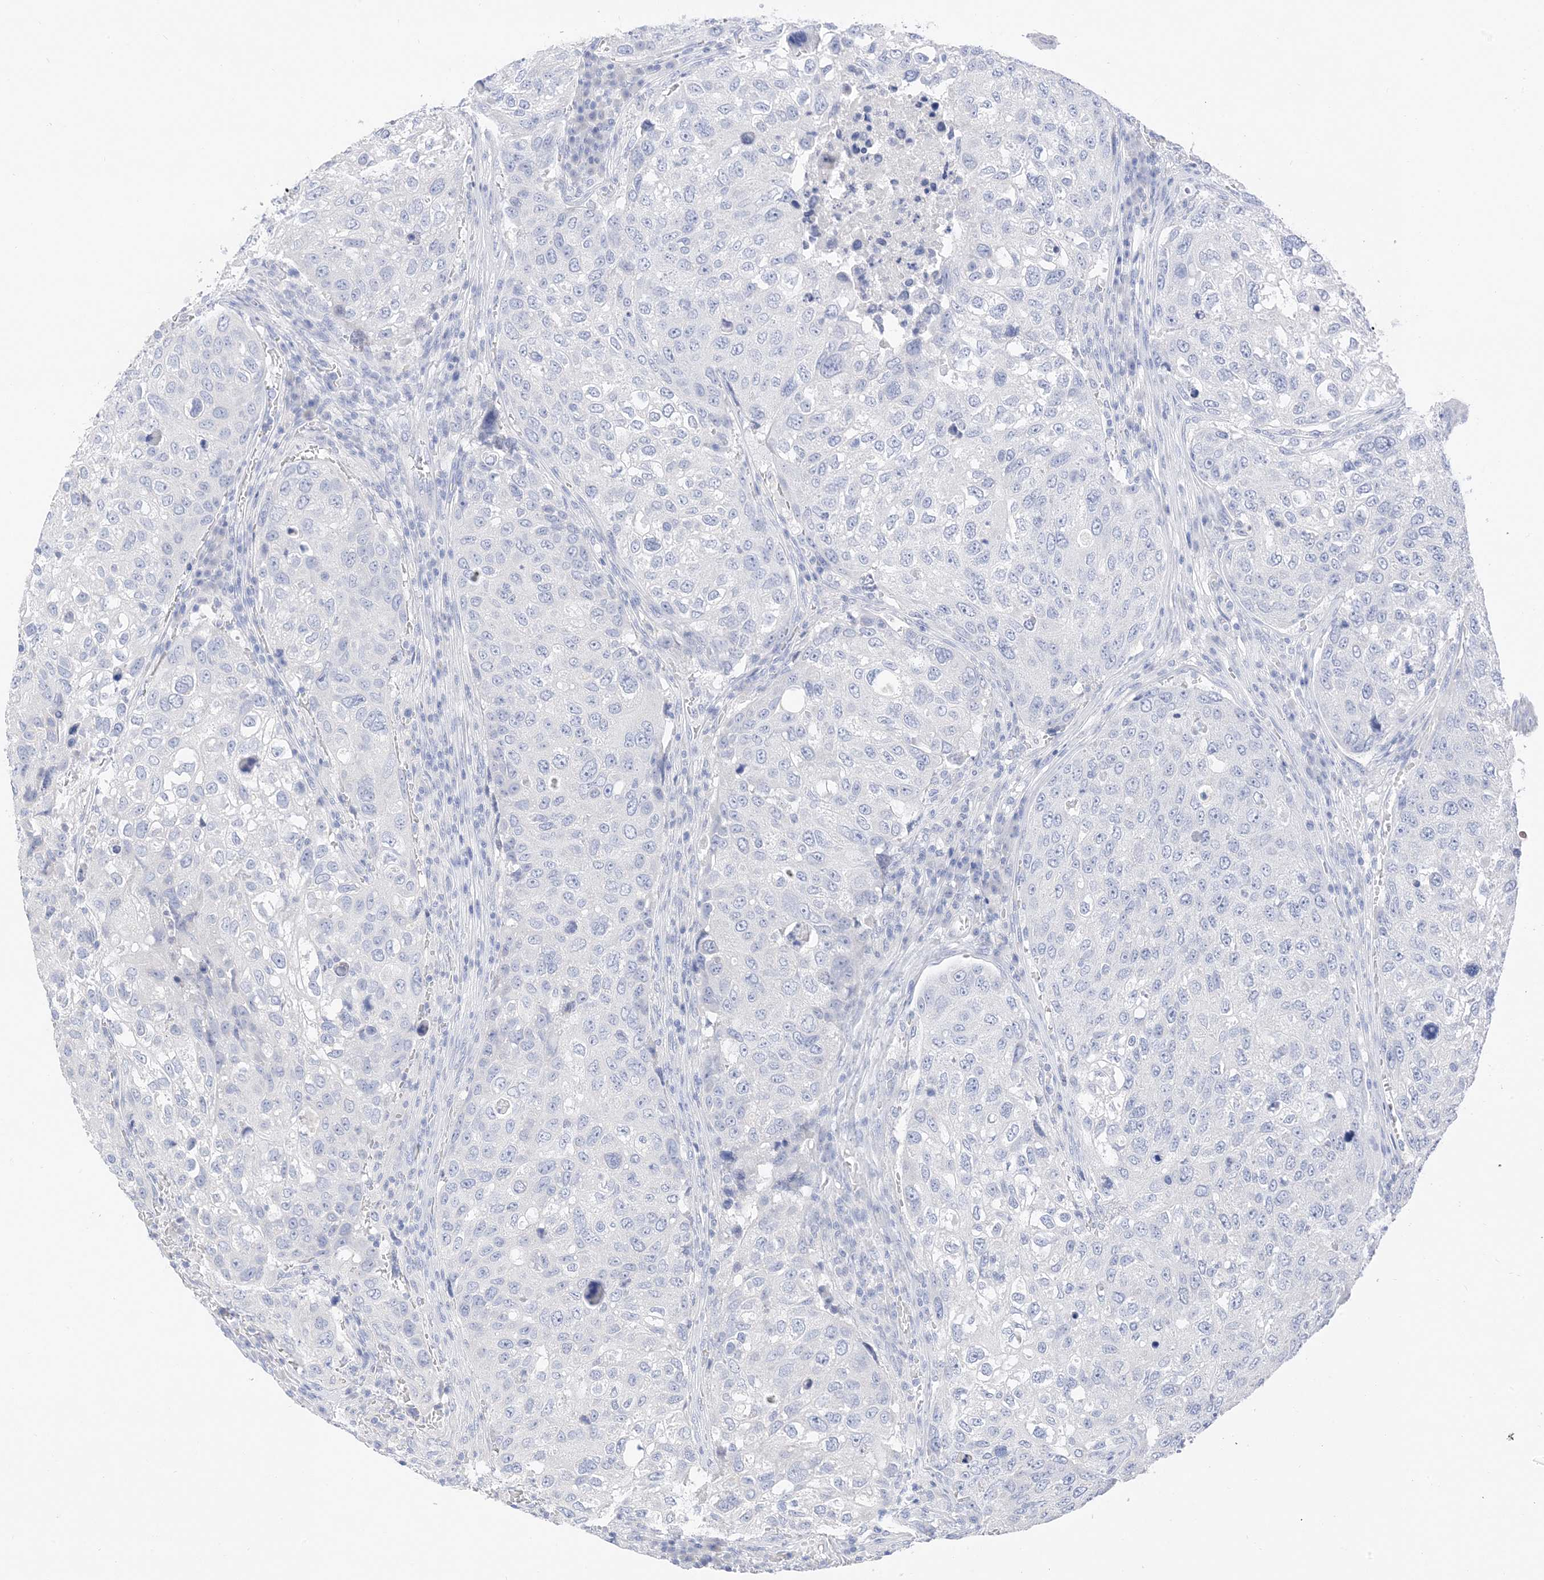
{"staining": {"intensity": "negative", "quantity": "none", "location": "none"}, "tissue": "urothelial cancer", "cell_type": "Tumor cells", "image_type": "cancer", "snomed": [{"axis": "morphology", "description": "Urothelial carcinoma, High grade"}, {"axis": "topography", "description": "Lymph node"}, {"axis": "topography", "description": "Urinary bladder"}], "caption": "Human urothelial carcinoma (high-grade) stained for a protein using immunohistochemistry (IHC) exhibits no staining in tumor cells.", "gene": "MUC17", "patient": {"sex": "male", "age": 51}}